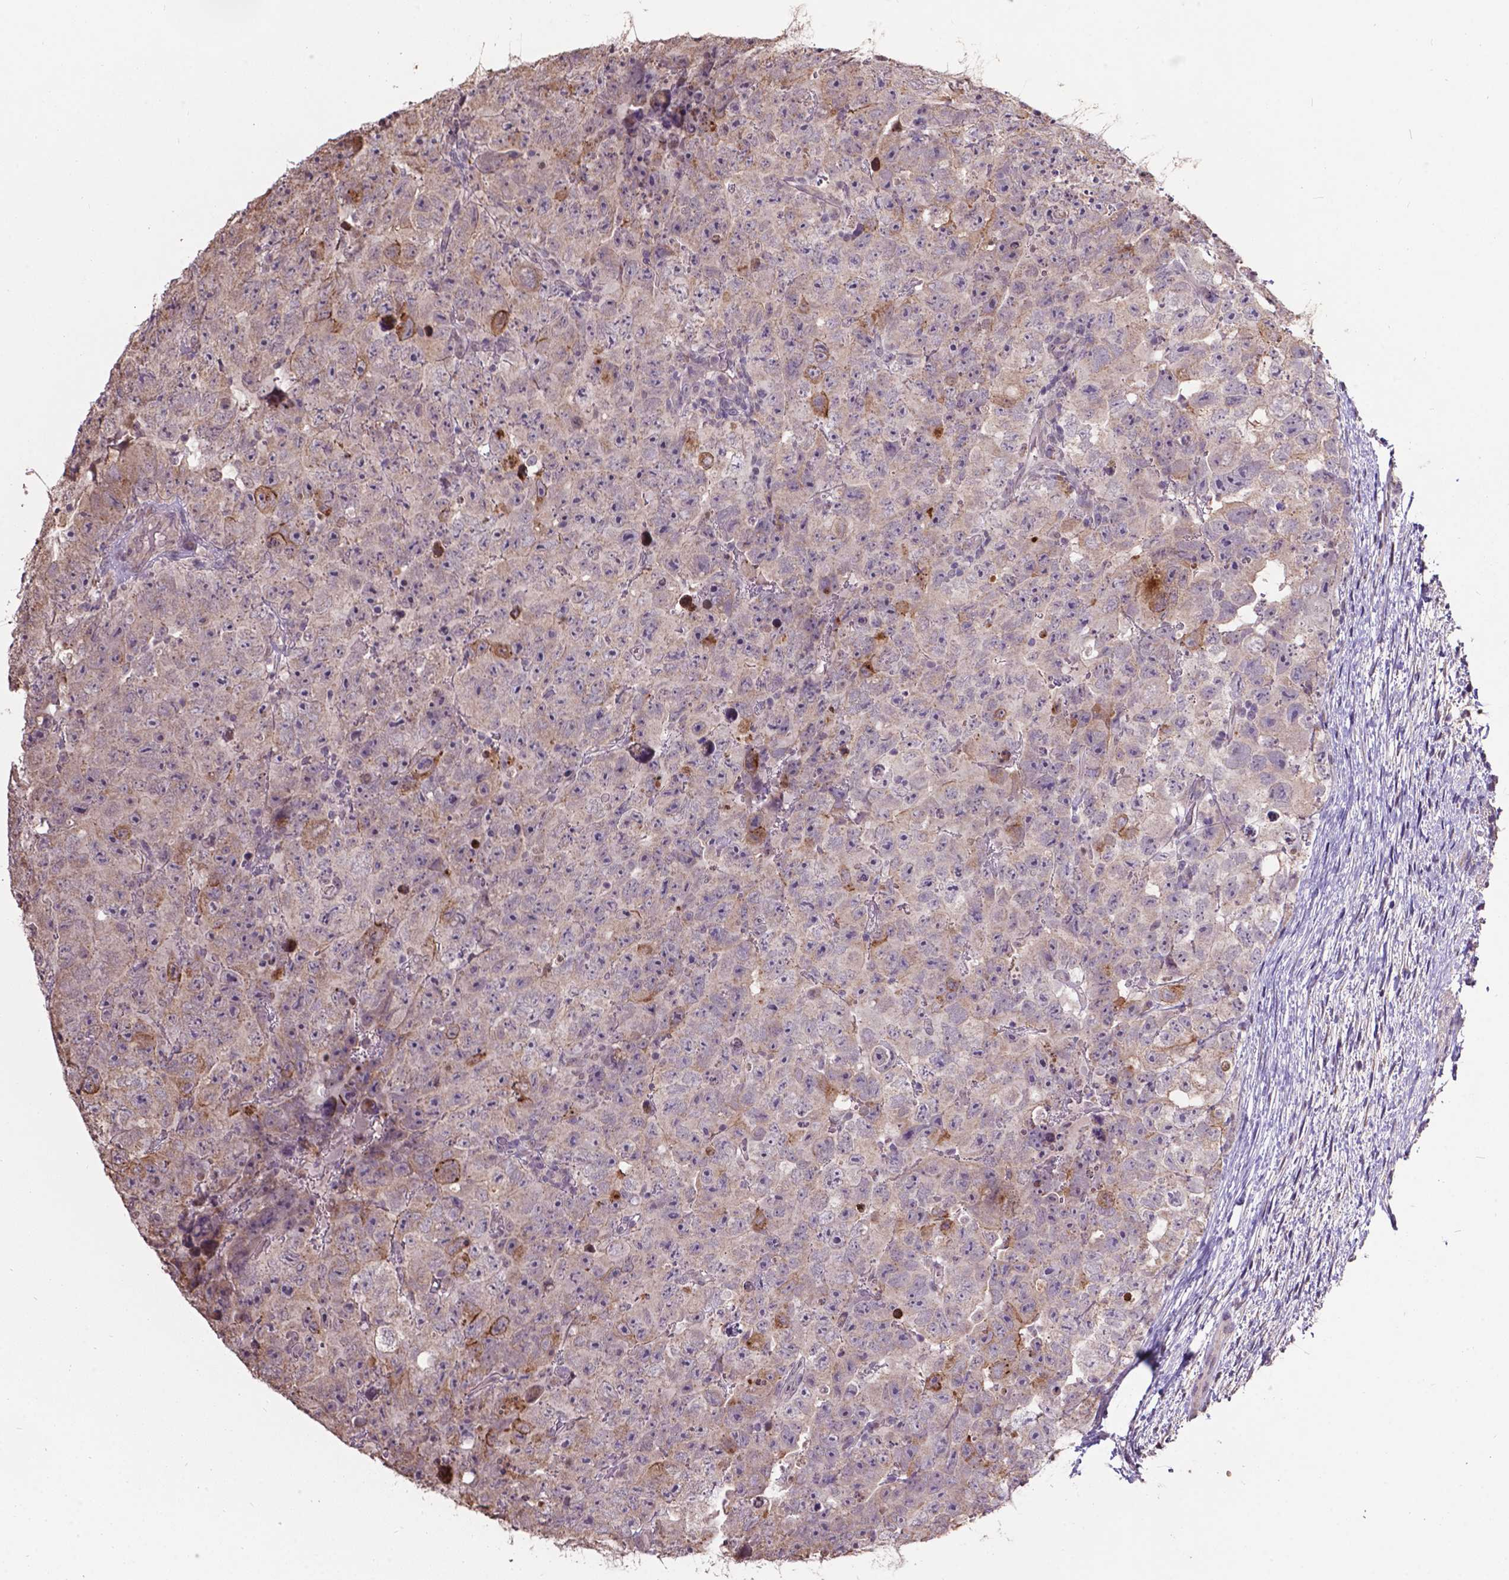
{"staining": {"intensity": "moderate", "quantity": "<25%", "location": "cytoplasmic/membranous"}, "tissue": "testis cancer", "cell_type": "Tumor cells", "image_type": "cancer", "snomed": [{"axis": "morphology", "description": "Carcinoma, Embryonal, NOS"}, {"axis": "topography", "description": "Testis"}], "caption": "A brown stain labels moderate cytoplasmic/membranous staining of a protein in testis cancer (embryonal carcinoma) tumor cells.", "gene": "GLRA2", "patient": {"sex": "male", "age": 24}}